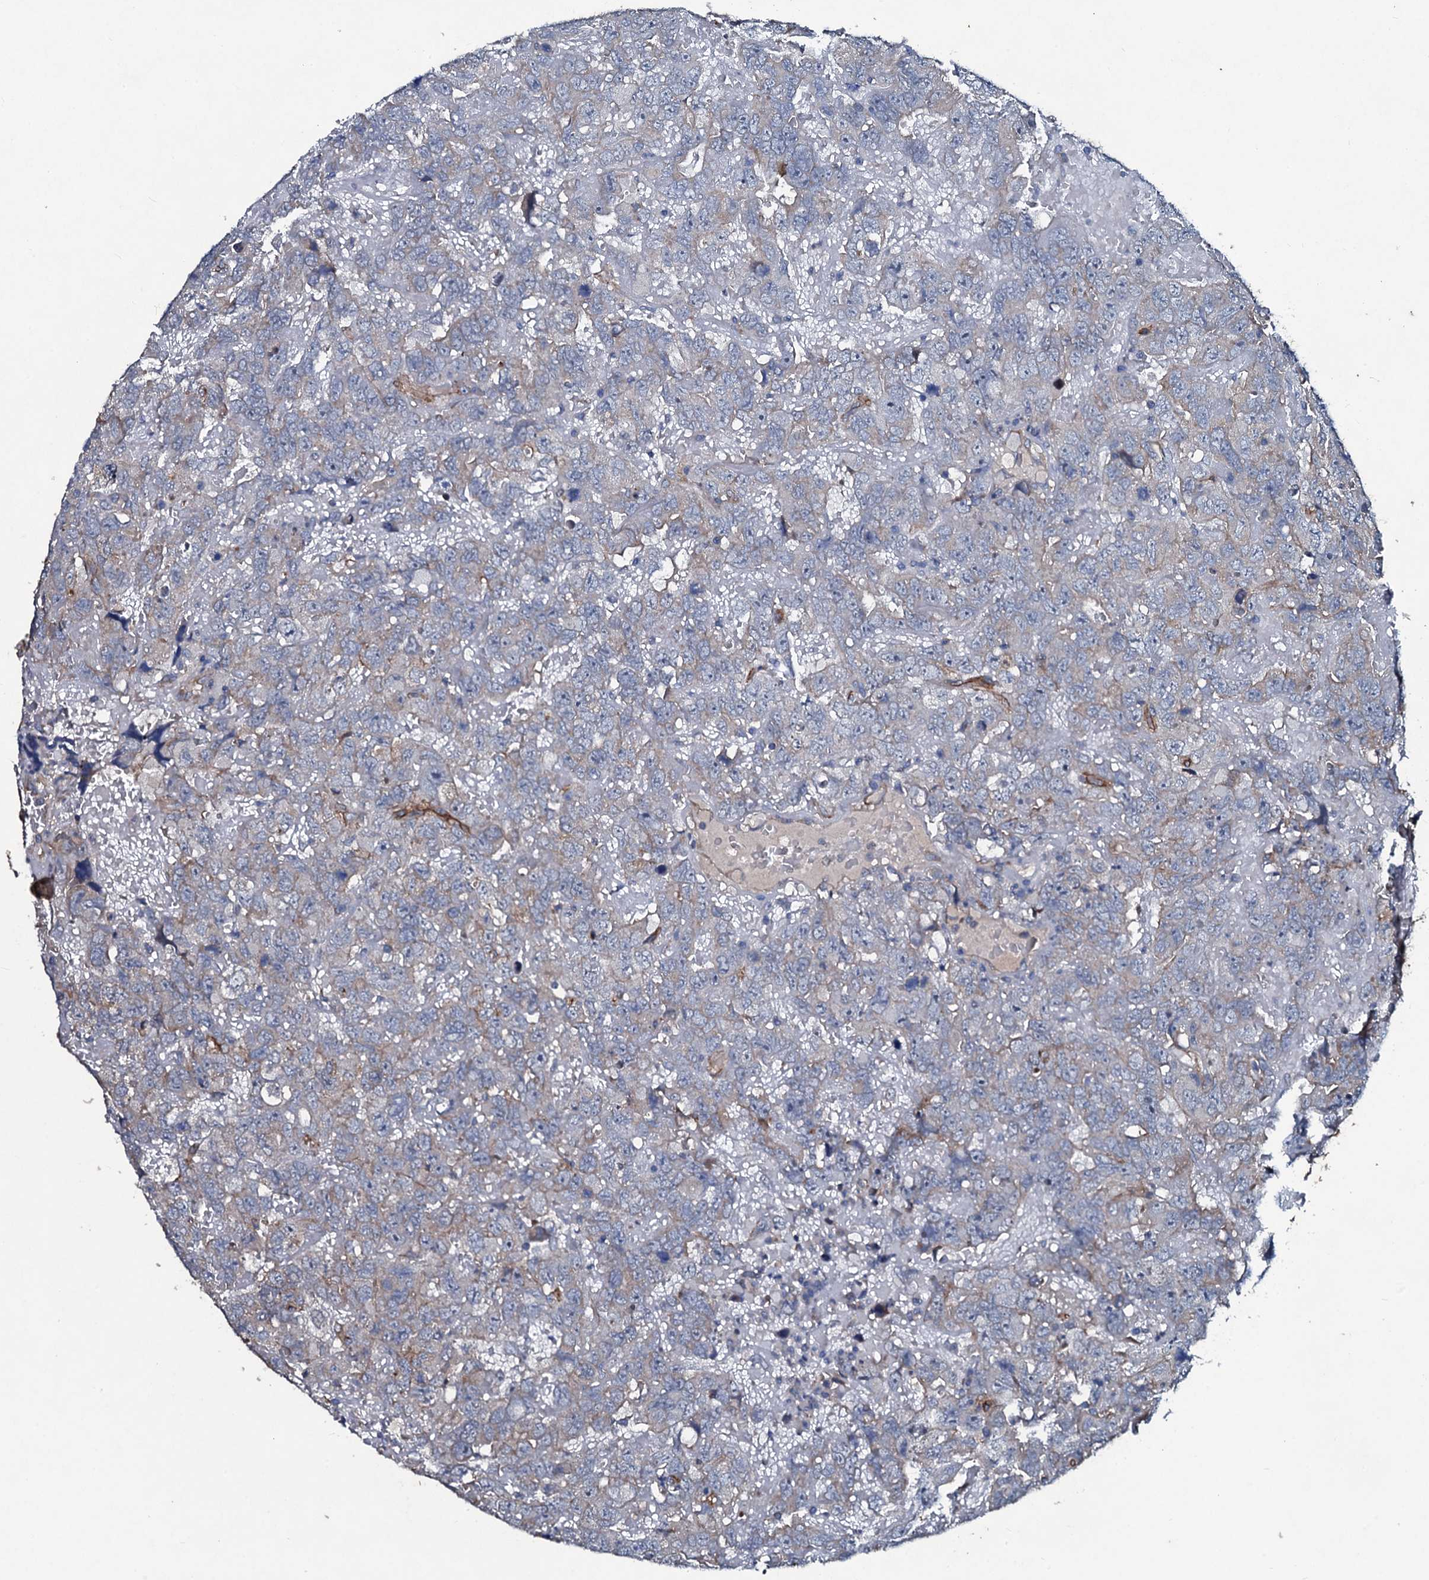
{"staining": {"intensity": "weak", "quantity": "<25%", "location": "cytoplasmic/membranous"}, "tissue": "testis cancer", "cell_type": "Tumor cells", "image_type": "cancer", "snomed": [{"axis": "morphology", "description": "Carcinoma, Embryonal, NOS"}, {"axis": "topography", "description": "Testis"}], "caption": "The micrograph demonstrates no significant expression in tumor cells of testis embryonal carcinoma.", "gene": "DMAC2", "patient": {"sex": "male", "age": 45}}